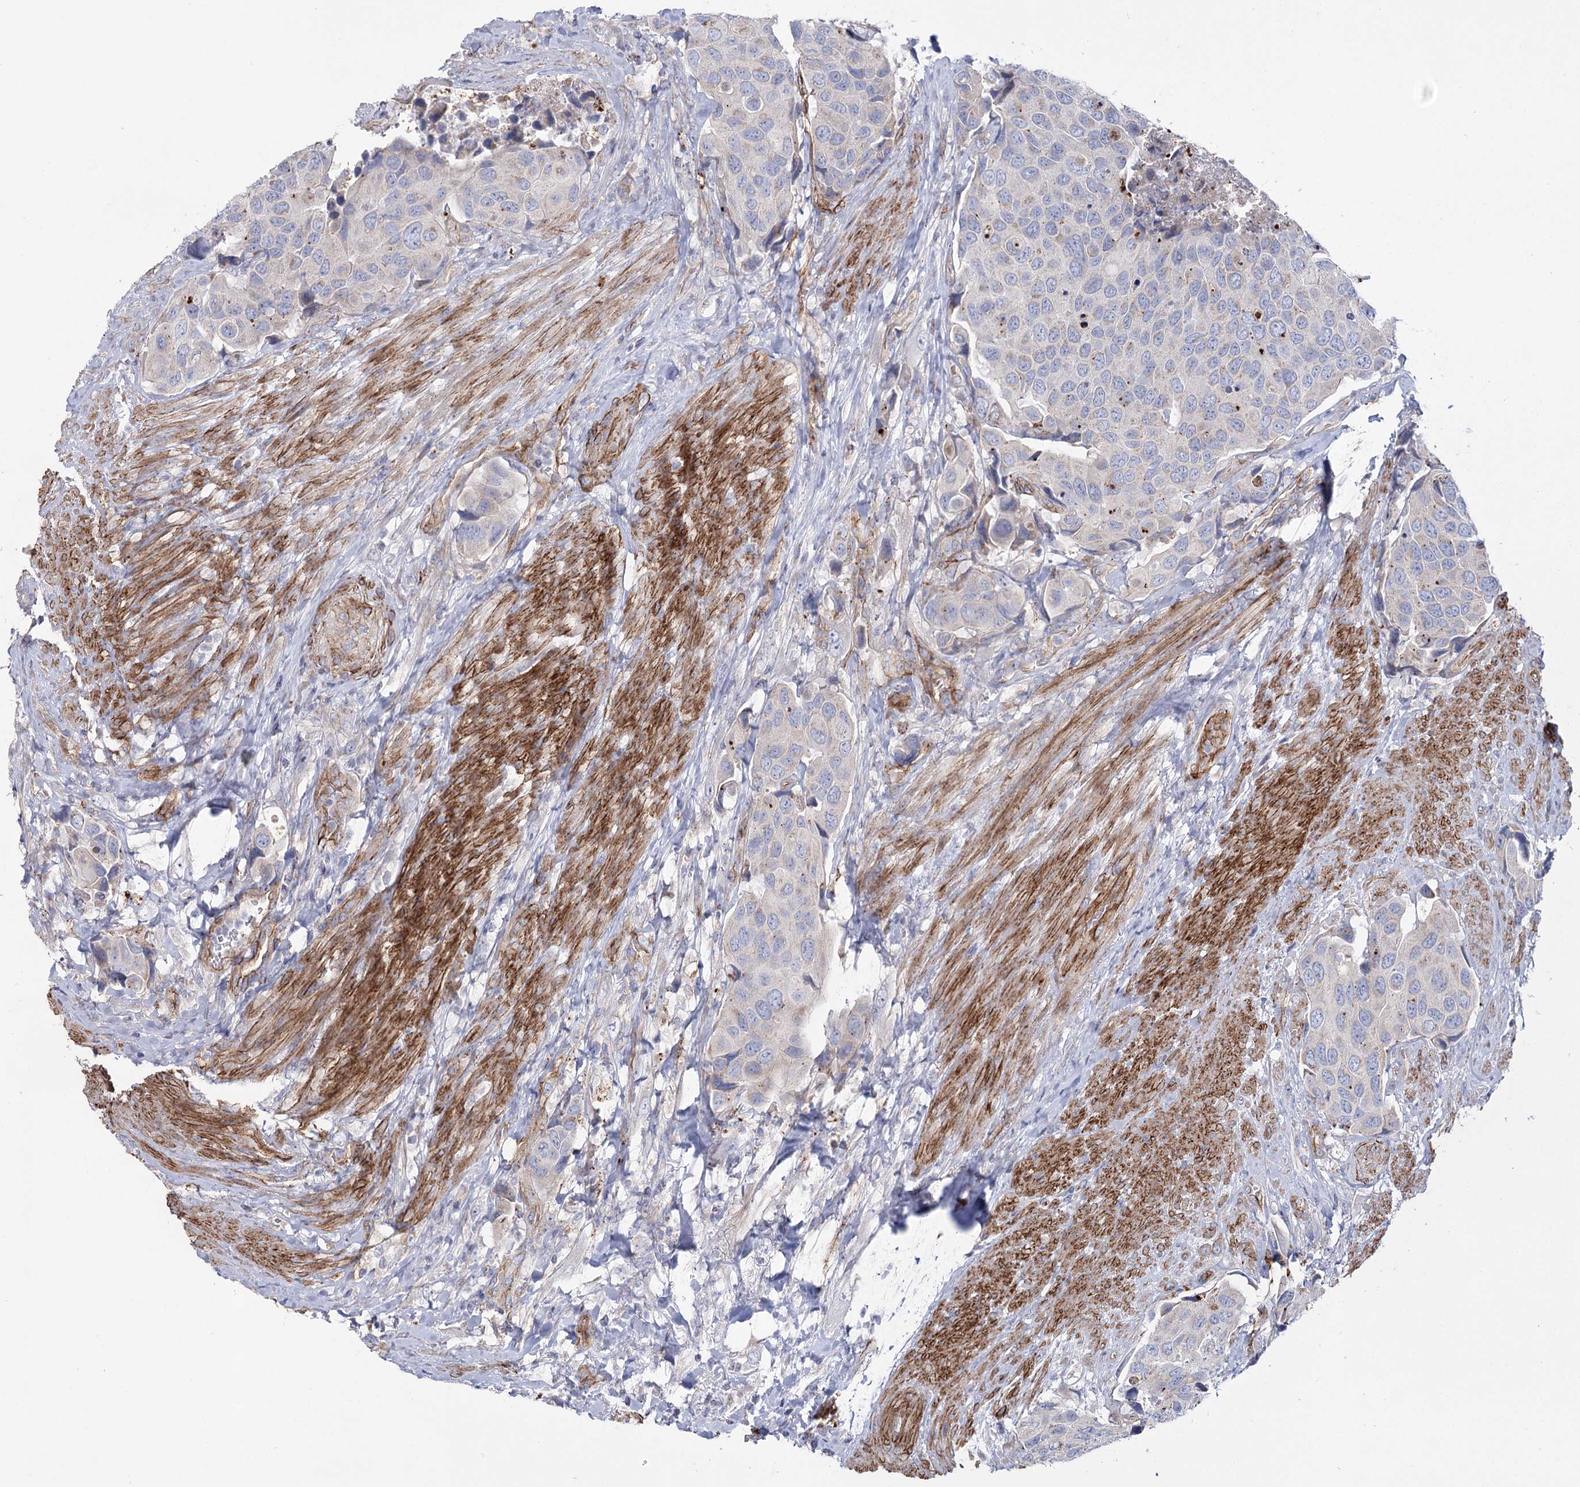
{"staining": {"intensity": "negative", "quantity": "none", "location": "none"}, "tissue": "urothelial cancer", "cell_type": "Tumor cells", "image_type": "cancer", "snomed": [{"axis": "morphology", "description": "Urothelial carcinoma, High grade"}, {"axis": "topography", "description": "Urinary bladder"}], "caption": "Tumor cells show no significant protein staining in high-grade urothelial carcinoma.", "gene": "TMEM164", "patient": {"sex": "male", "age": 74}}